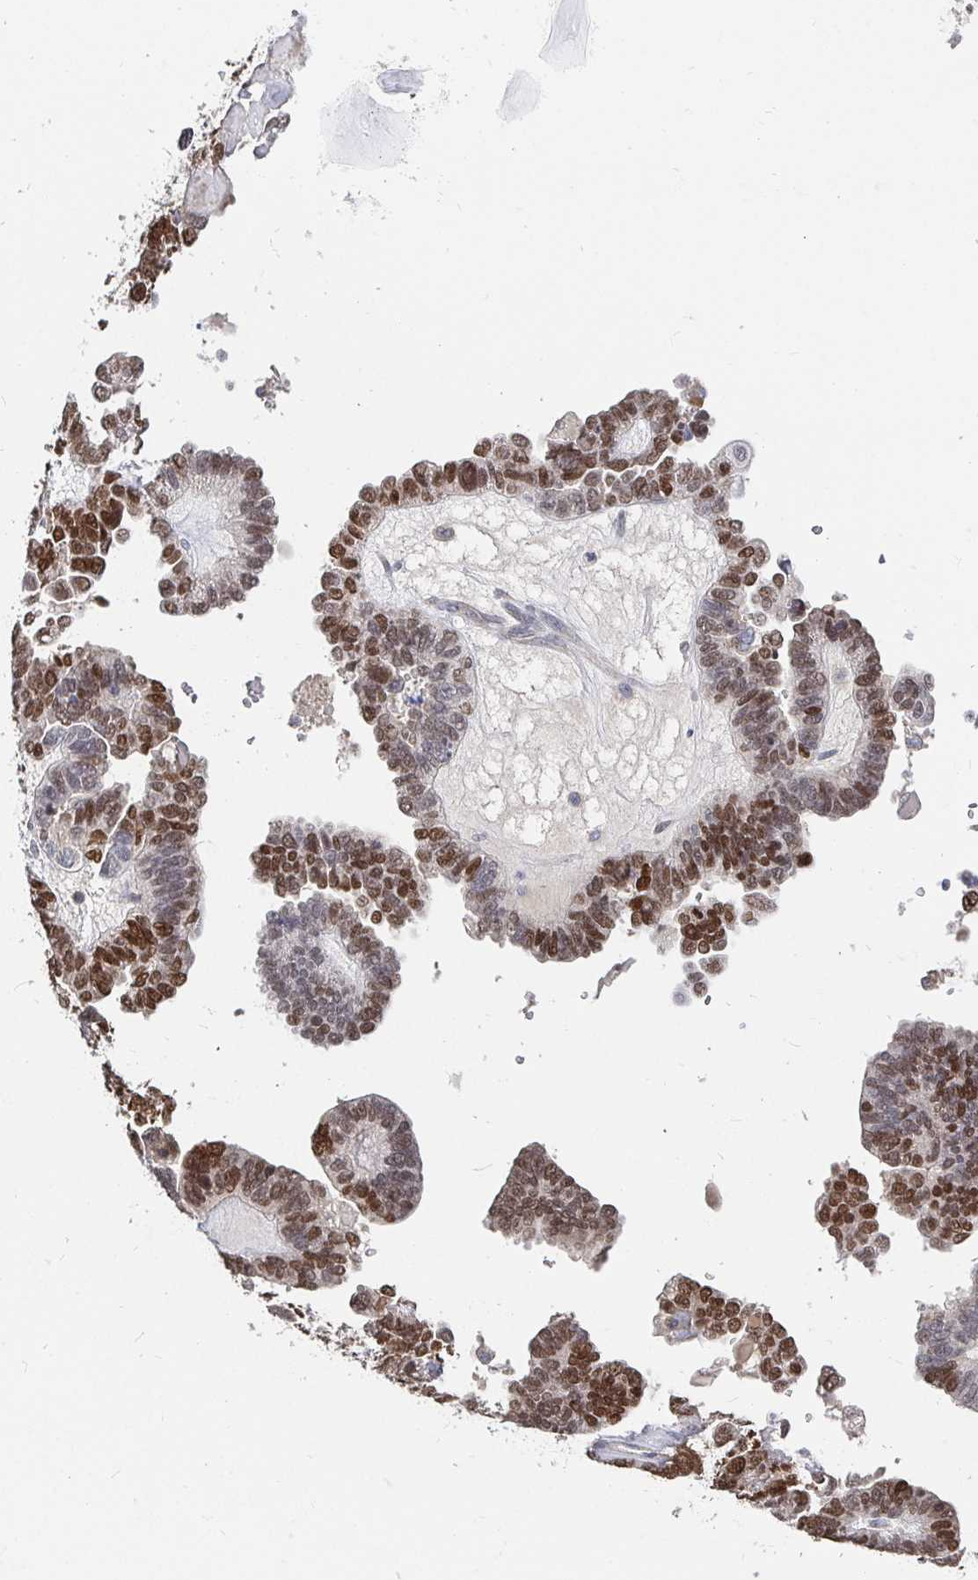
{"staining": {"intensity": "moderate", "quantity": ">75%", "location": "nuclear"}, "tissue": "ovarian cancer", "cell_type": "Tumor cells", "image_type": "cancer", "snomed": [{"axis": "morphology", "description": "Cystadenocarcinoma, serous, NOS"}, {"axis": "topography", "description": "Ovary"}], "caption": "Immunohistochemistry micrograph of ovarian cancer (serous cystadenocarcinoma) stained for a protein (brown), which shows medium levels of moderate nuclear staining in about >75% of tumor cells.", "gene": "MEIS1", "patient": {"sex": "female", "age": 51}}